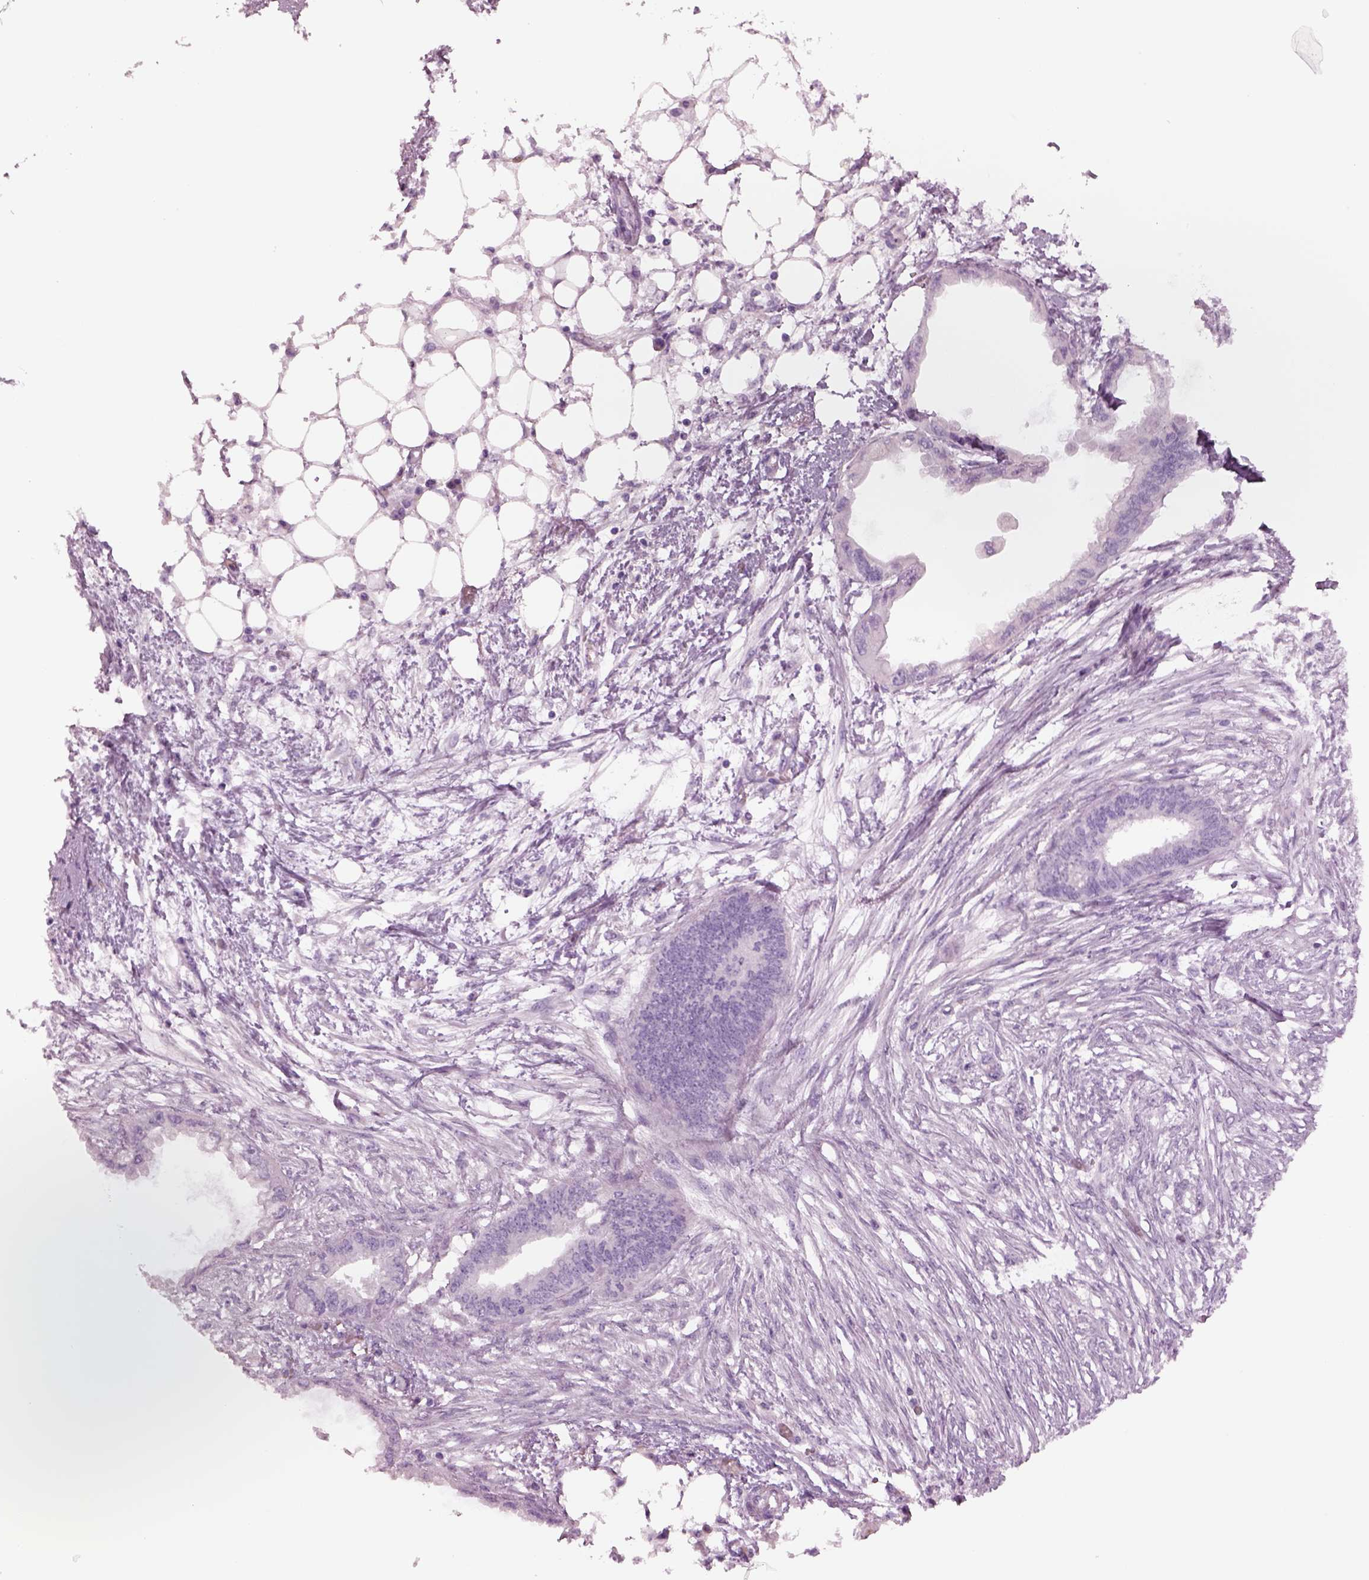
{"staining": {"intensity": "negative", "quantity": "none", "location": "none"}, "tissue": "endometrial cancer", "cell_type": "Tumor cells", "image_type": "cancer", "snomed": [{"axis": "morphology", "description": "Adenocarcinoma, NOS"}, {"axis": "morphology", "description": "Adenocarcinoma, metastatic, NOS"}, {"axis": "topography", "description": "Adipose tissue"}, {"axis": "topography", "description": "Endometrium"}], "caption": "A high-resolution histopathology image shows immunohistochemistry staining of endometrial metastatic adenocarcinoma, which displays no significant expression in tumor cells.", "gene": "GUCA1A", "patient": {"sex": "female", "age": 67}}